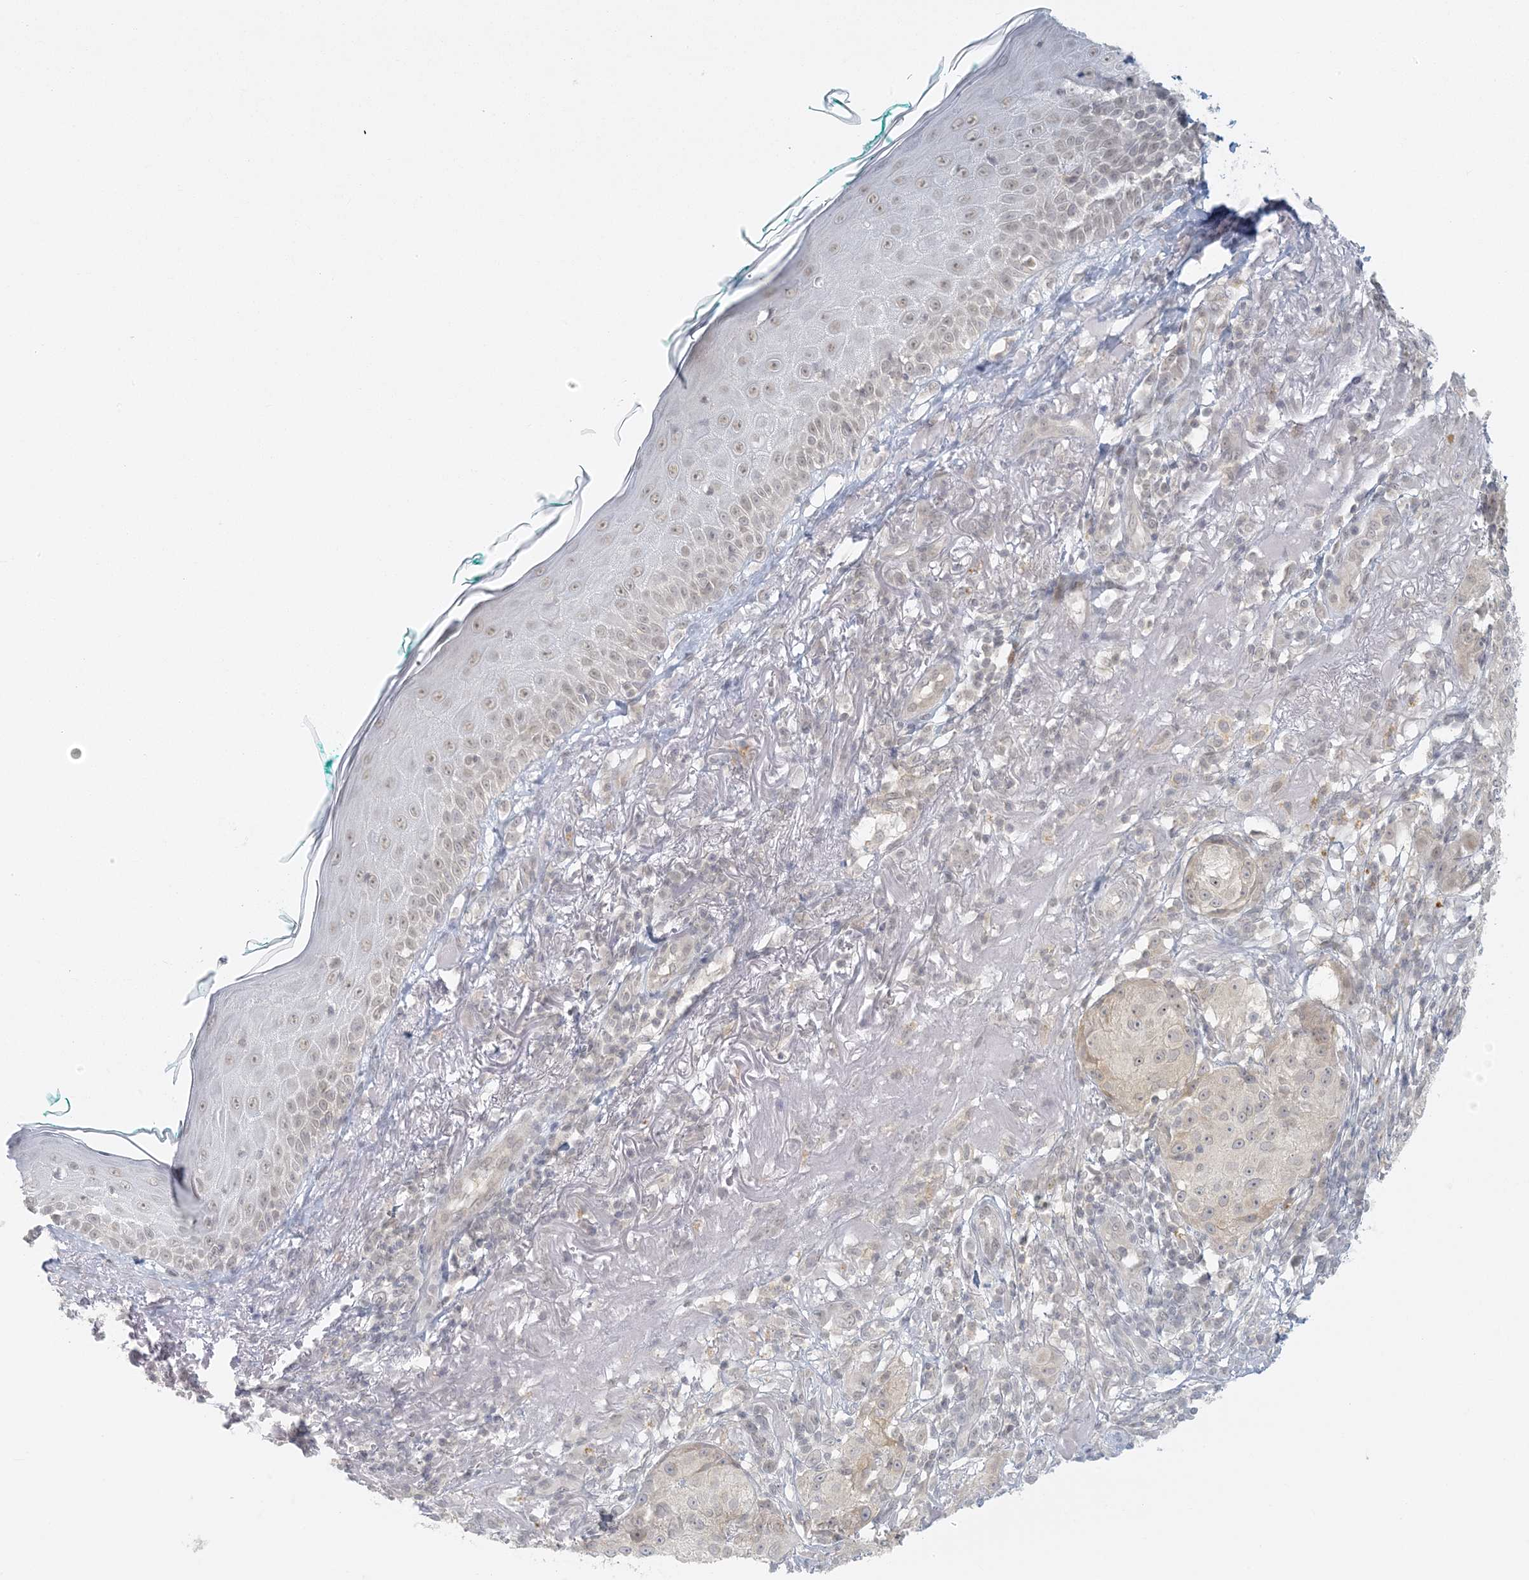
{"staining": {"intensity": "negative", "quantity": "none", "location": "none"}, "tissue": "melanoma", "cell_type": "Tumor cells", "image_type": "cancer", "snomed": [{"axis": "morphology", "description": "Necrosis, NOS"}, {"axis": "morphology", "description": "Malignant melanoma, NOS"}, {"axis": "topography", "description": "Skin"}], "caption": "This is an IHC photomicrograph of human melanoma. There is no expression in tumor cells.", "gene": "LIPT1", "patient": {"sex": "female", "age": 87}}